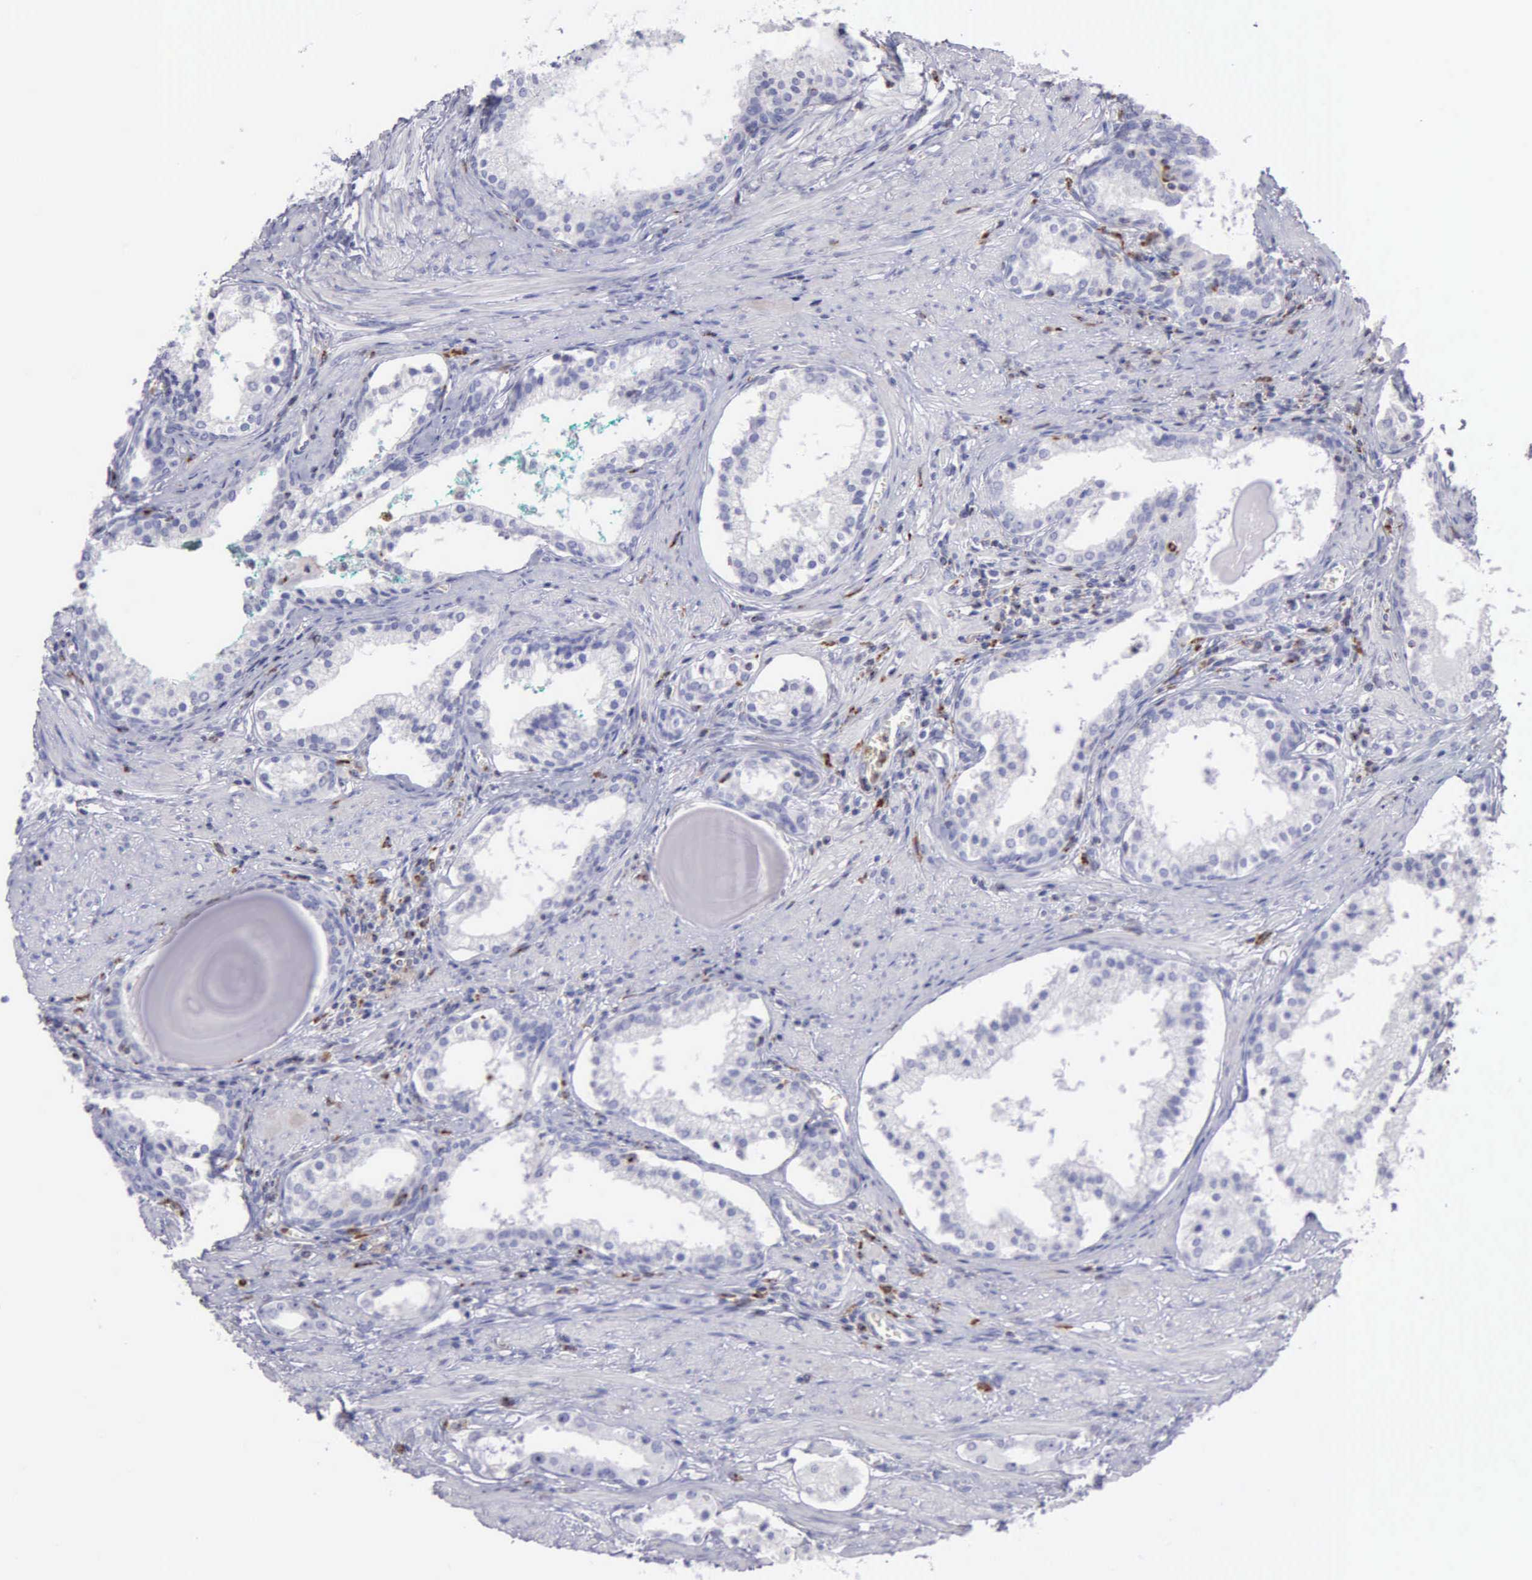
{"staining": {"intensity": "negative", "quantity": "none", "location": "none"}, "tissue": "prostate cancer", "cell_type": "Tumor cells", "image_type": "cancer", "snomed": [{"axis": "morphology", "description": "Adenocarcinoma, Medium grade"}, {"axis": "topography", "description": "Prostate"}], "caption": "Histopathology image shows no significant protein expression in tumor cells of adenocarcinoma (medium-grade) (prostate).", "gene": "SRGN", "patient": {"sex": "male", "age": 73}}